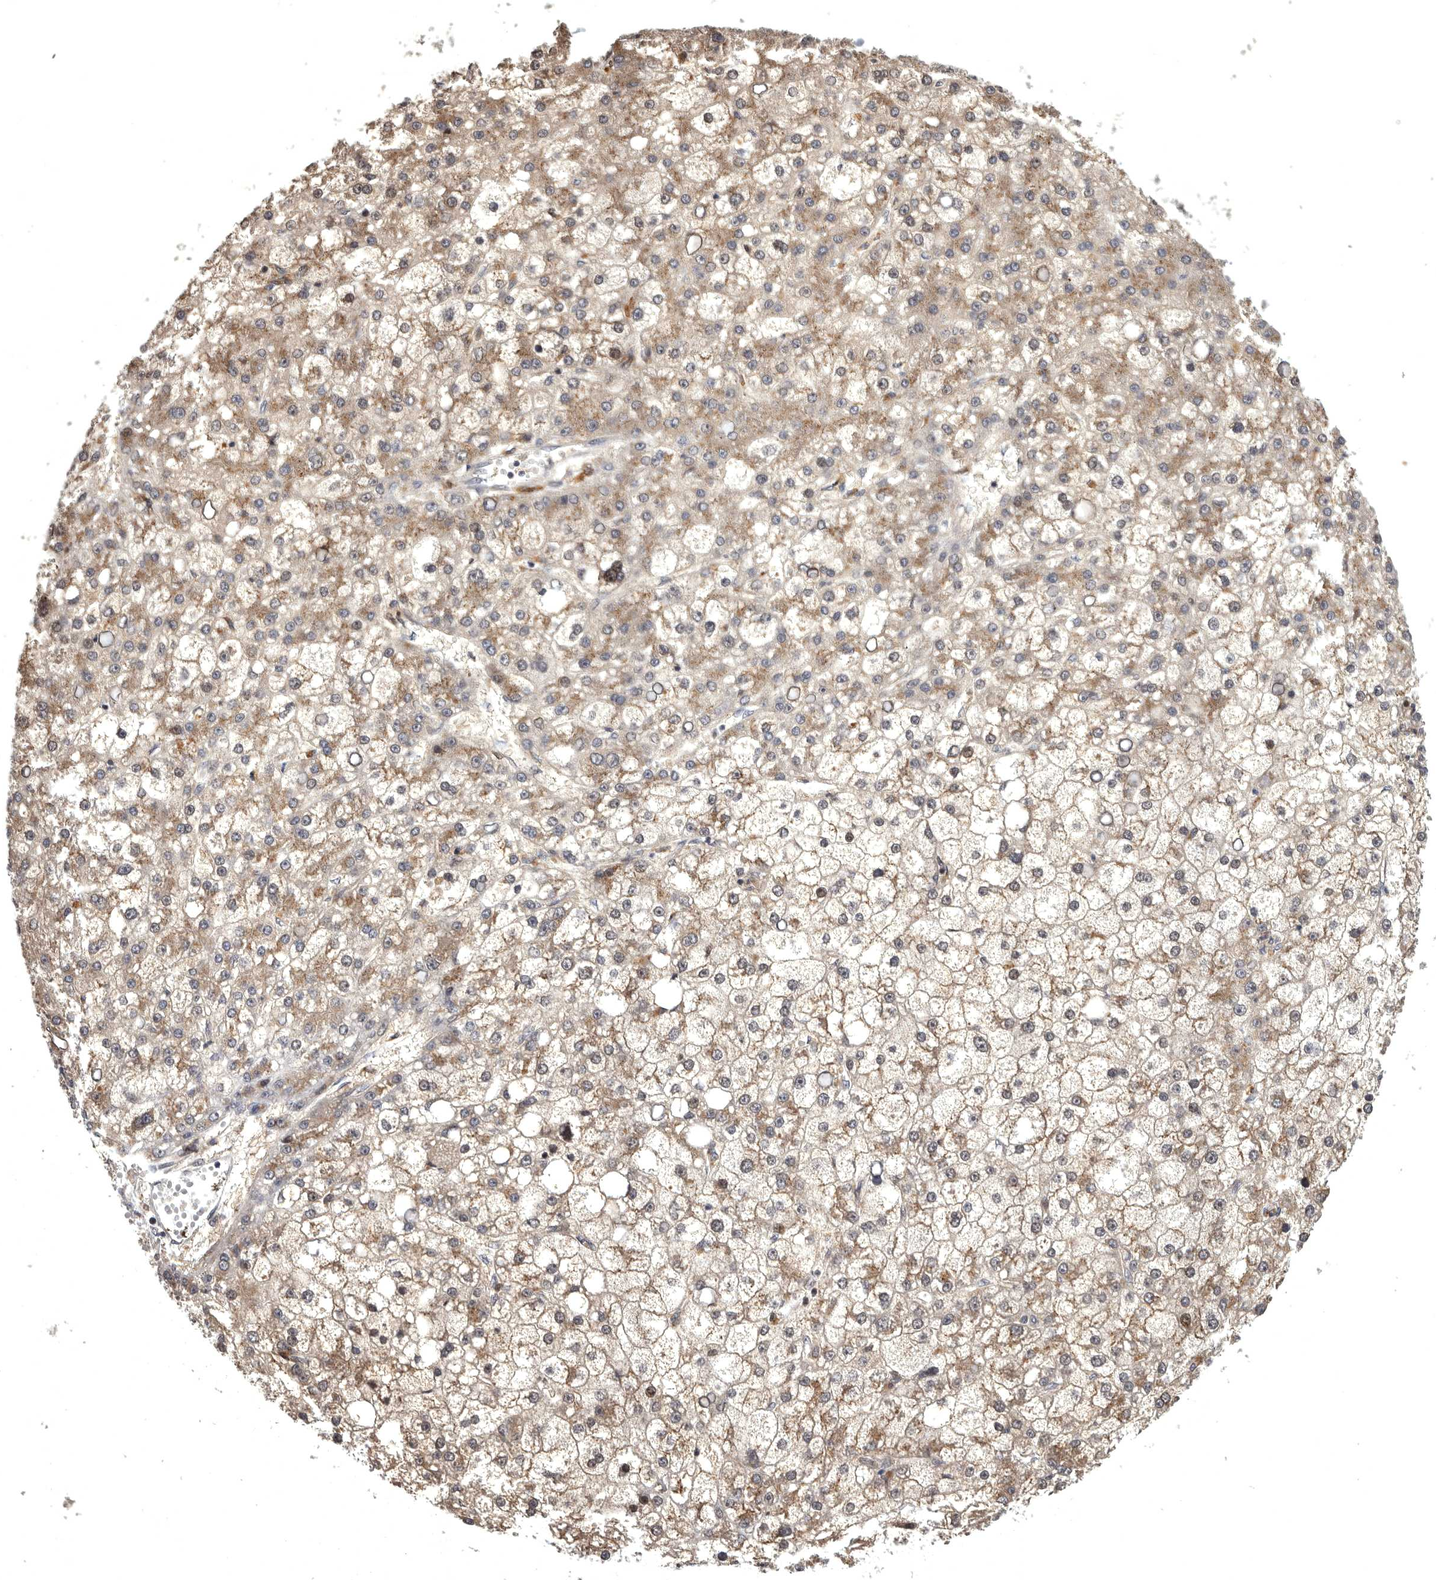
{"staining": {"intensity": "weak", "quantity": ">75%", "location": "cytoplasmic/membranous"}, "tissue": "liver cancer", "cell_type": "Tumor cells", "image_type": "cancer", "snomed": [{"axis": "morphology", "description": "Carcinoma, Hepatocellular, NOS"}, {"axis": "topography", "description": "Liver"}], "caption": "Protein expression analysis of liver cancer (hepatocellular carcinoma) shows weak cytoplasmic/membranous staining in about >75% of tumor cells.", "gene": "MAN2A1", "patient": {"sex": "male", "age": 67}}